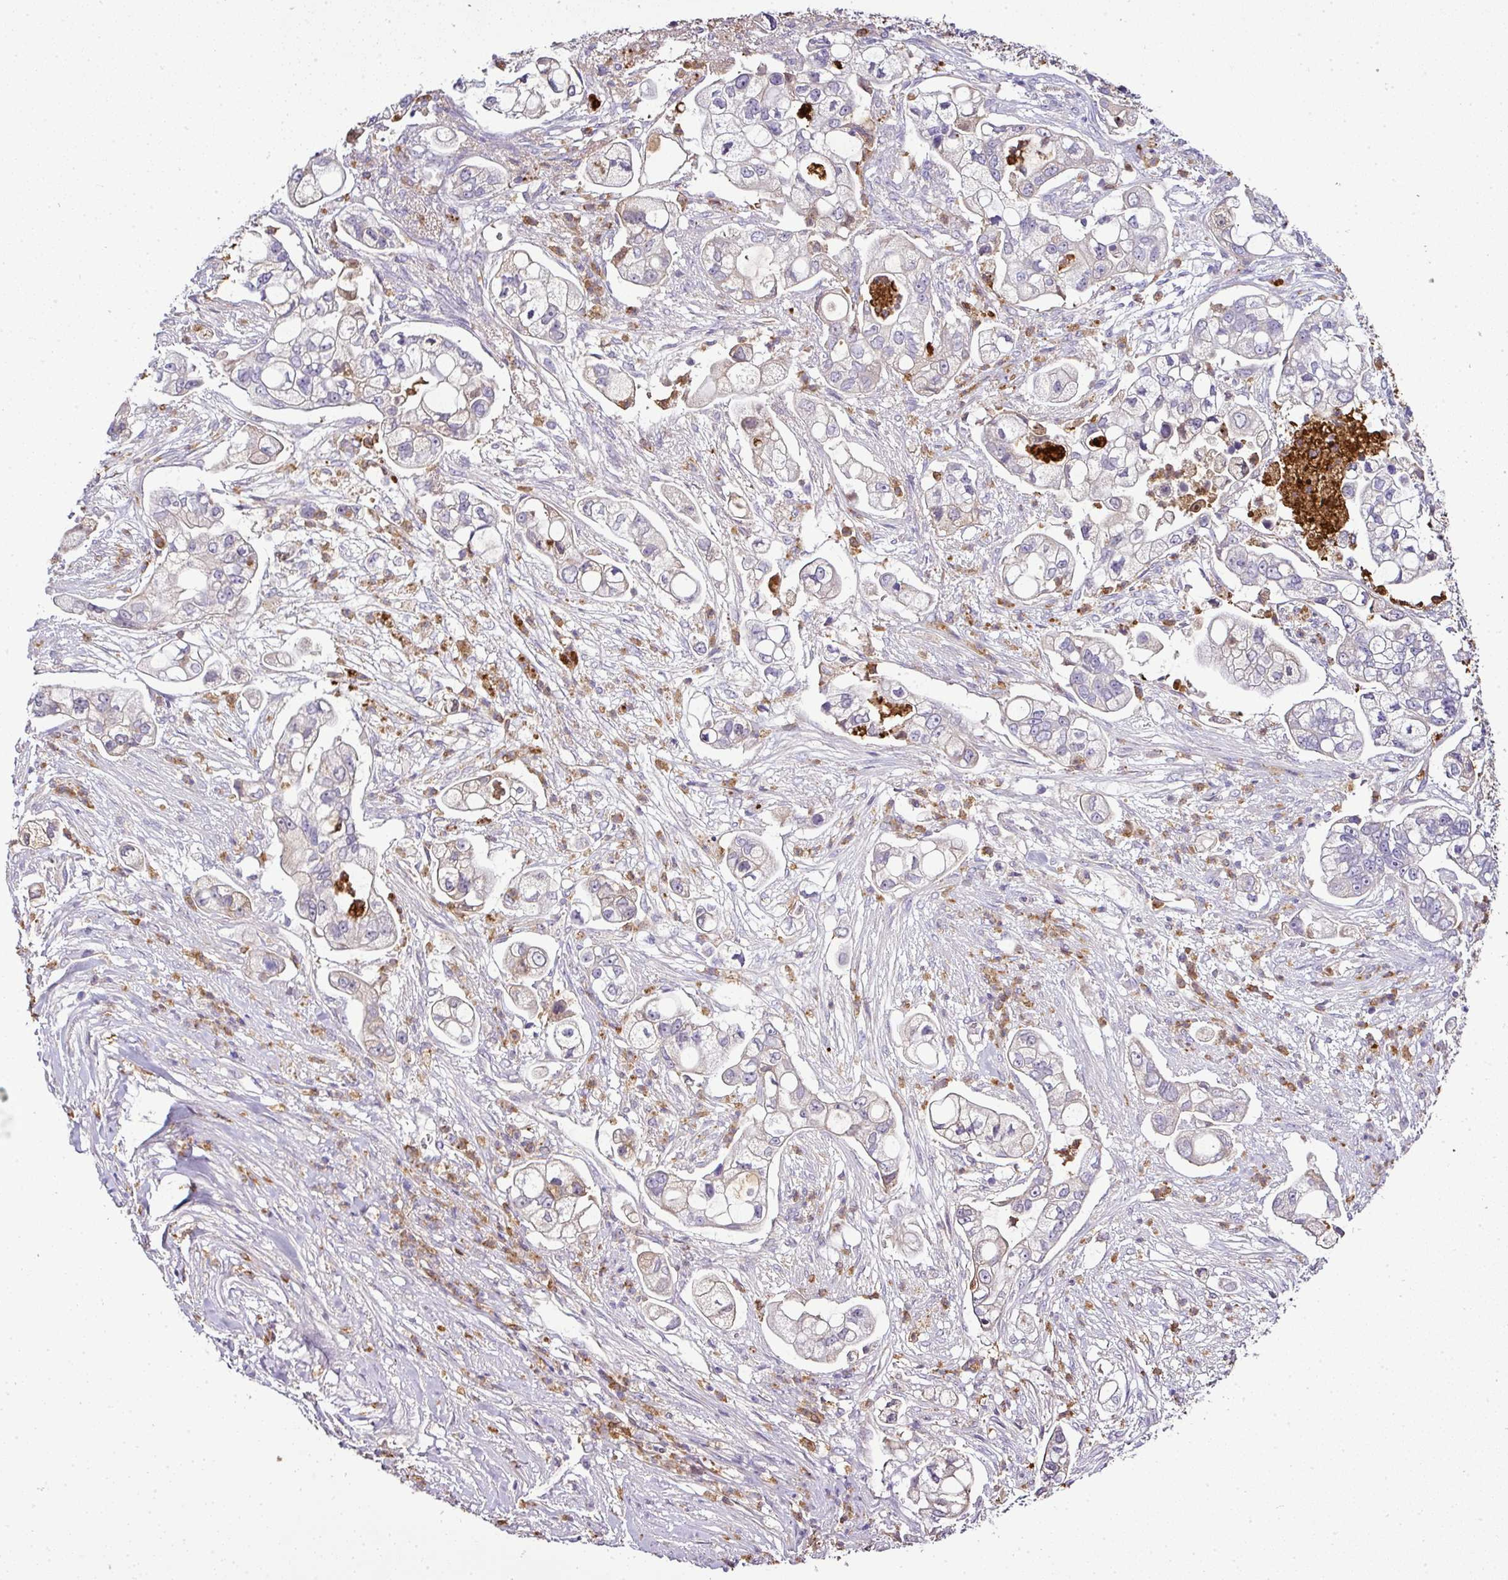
{"staining": {"intensity": "negative", "quantity": "none", "location": "none"}, "tissue": "pancreatic cancer", "cell_type": "Tumor cells", "image_type": "cancer", "snomed": [{"axis": "morphology", "description": "Adenocarcinoma, NOS"}, {"axis": "topography", "description": "Pancreas"}], "caption": "This is an immunohistochemistry (IHC) histopathology image of human pancreatic cancer. There is no expression in tumor cells.", "gene": "CAB39L", "patient": {"sex": "female", "age": 69}}